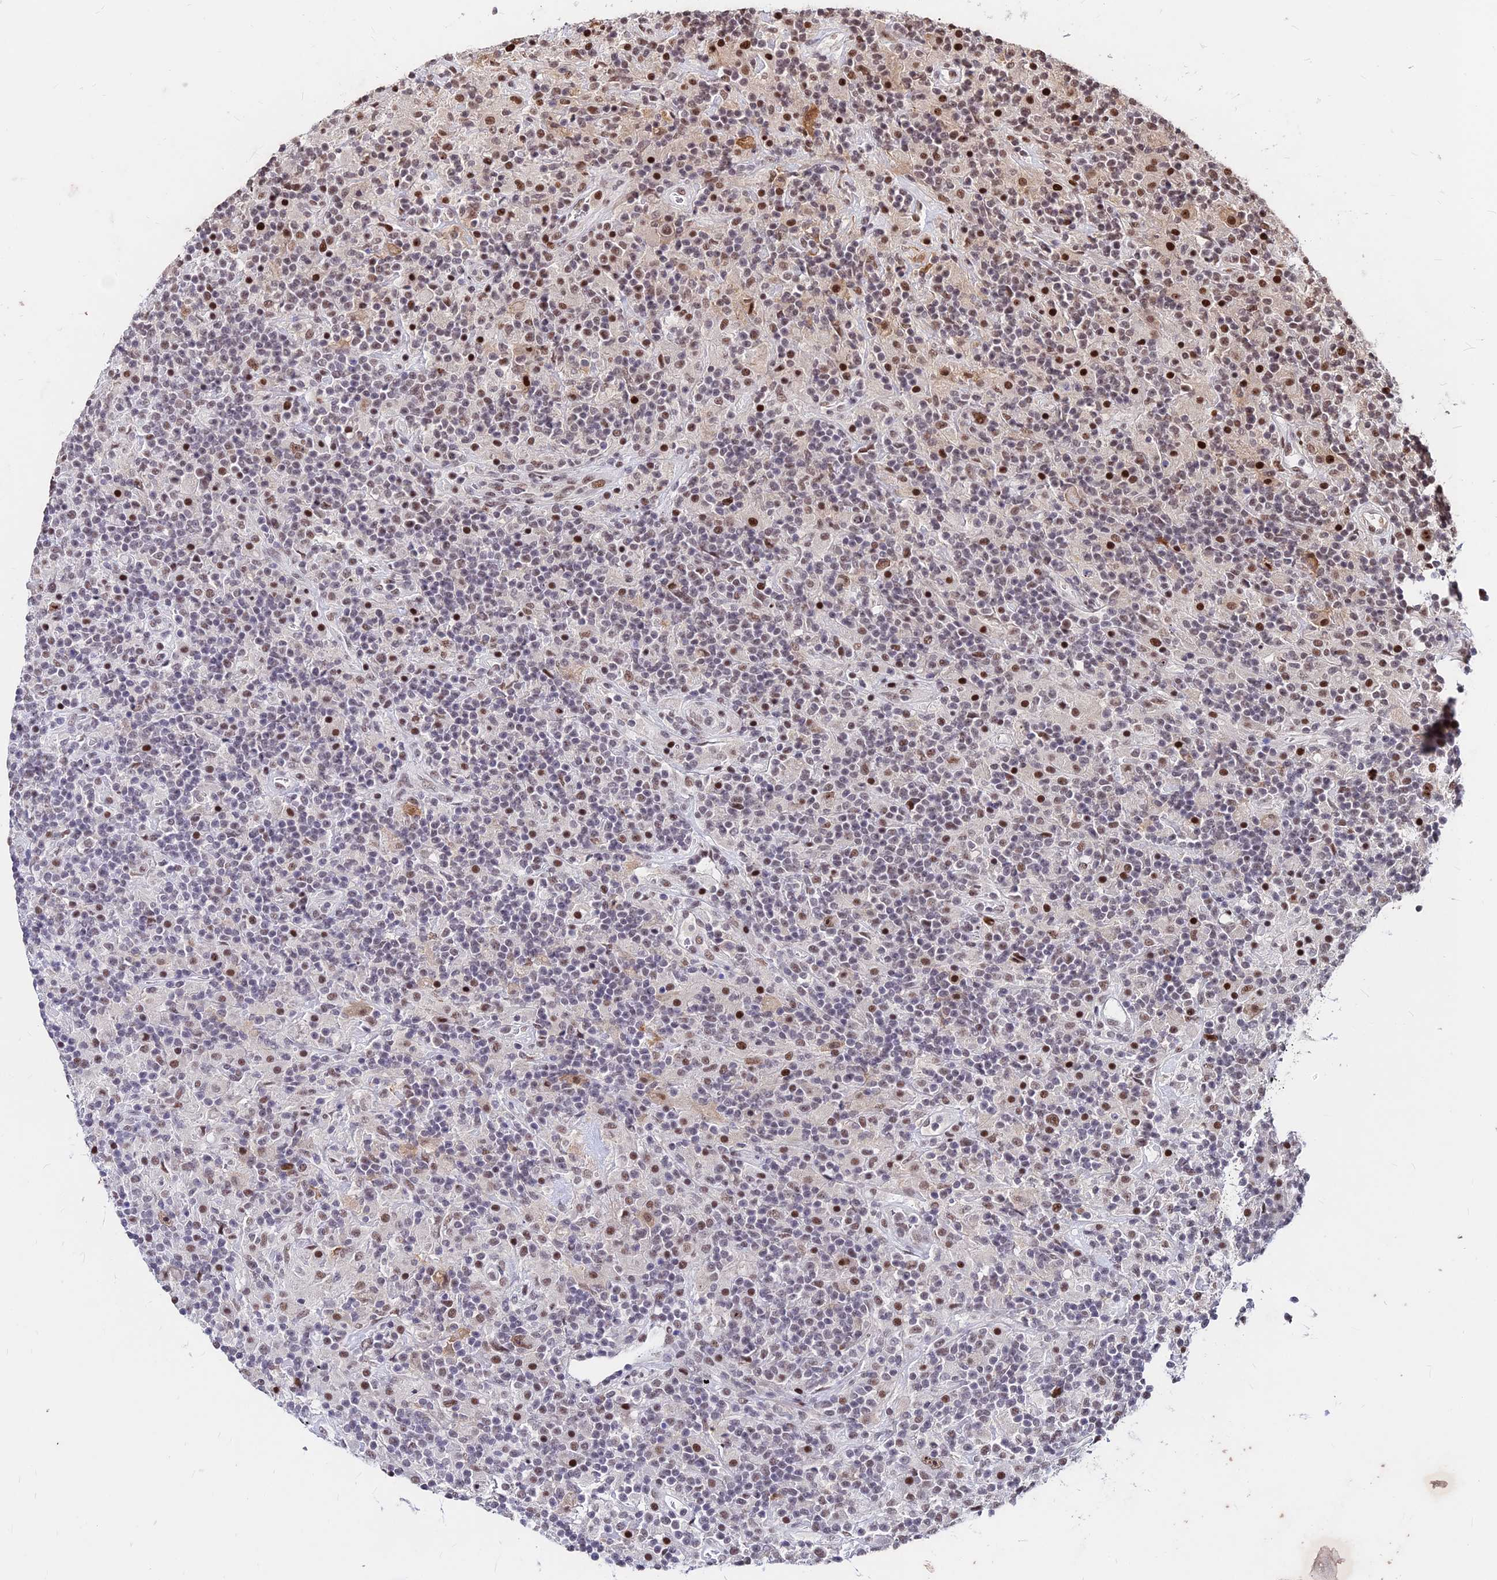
{"staining": {"intensity": "moderate", "quantity": ">75%", "location": "nuclear"}, "tissue": "lymphoma", "cell_type": "Tumor cells", "image_type": "cancer", "snomed": [{"axis": "morphology", "description": "Hodgkin's disease, NOS"}, {"axis": "topography", "description": "Lymph node"}], "caption": "Tumor cells demonstrate moderate nuclear positivity in about >75% of cells in lymphoma. (Stains: DAB in brown, nuclei in blue, Microscopy: brightfield microscopy at high magnification).", "gene": "ZBED4", "patient": {"sex": "male", "age": 70}}